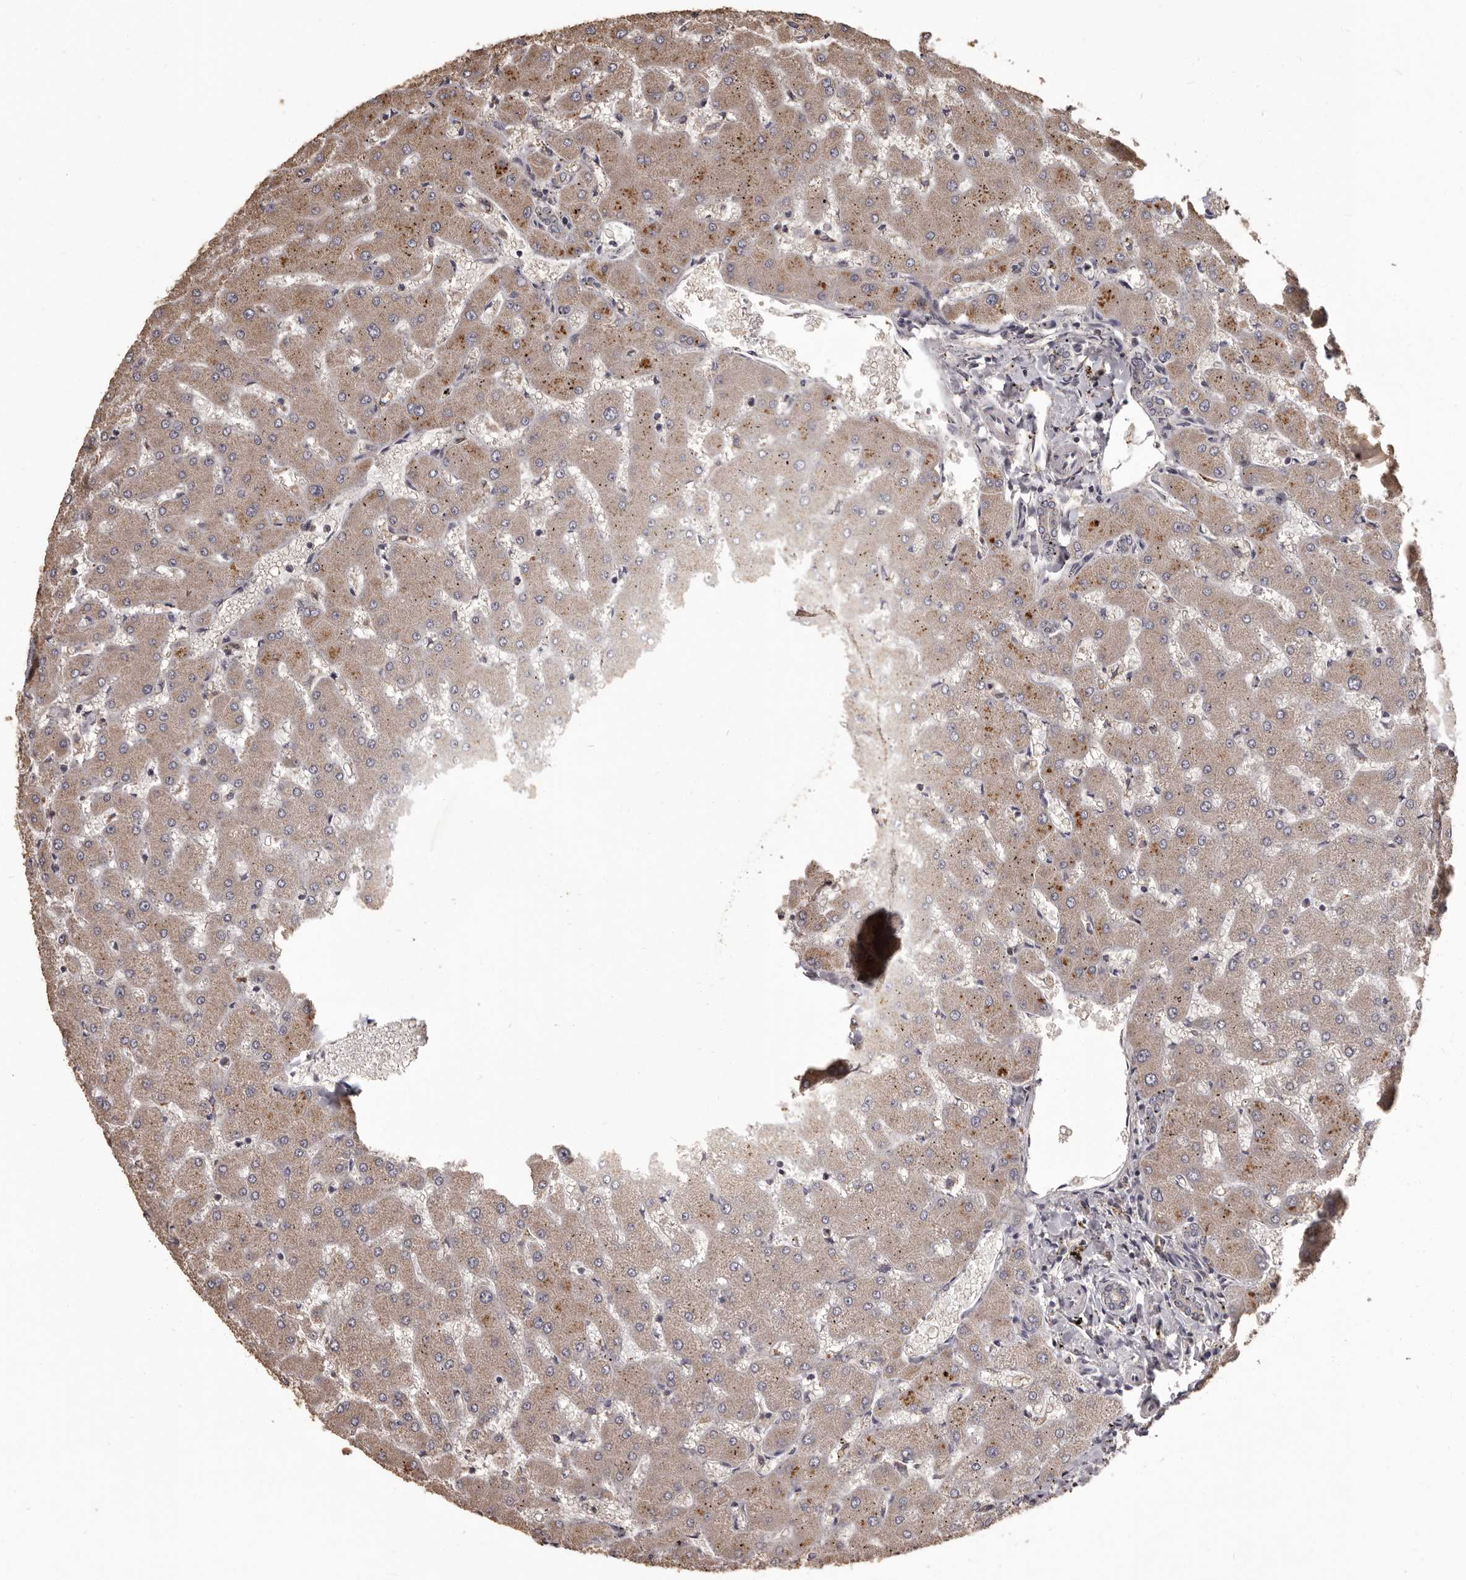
{"staining": {"intensity": "weak", "quantity": "25%-75%", "location": "cytoplasmic/membranous"}, "tissue": "liver", "cell_type": "Cholangiocytes", "image_type": "normal", "snomed": [{"axis": "morphology", "description": "Normal tissue, NOS"}, {"axis": "topography", "description": "Liver"}], "caption": "Cholangiocytes exhibit low levels of weak cytoplasmic/membranous staining in approximately 25%-75% of cells in unremarkable human liver. (IHC, brightfield microscopy, high magnification).", "gene": "MGAT5", "patient": {"sex": "female", "age": 63}}